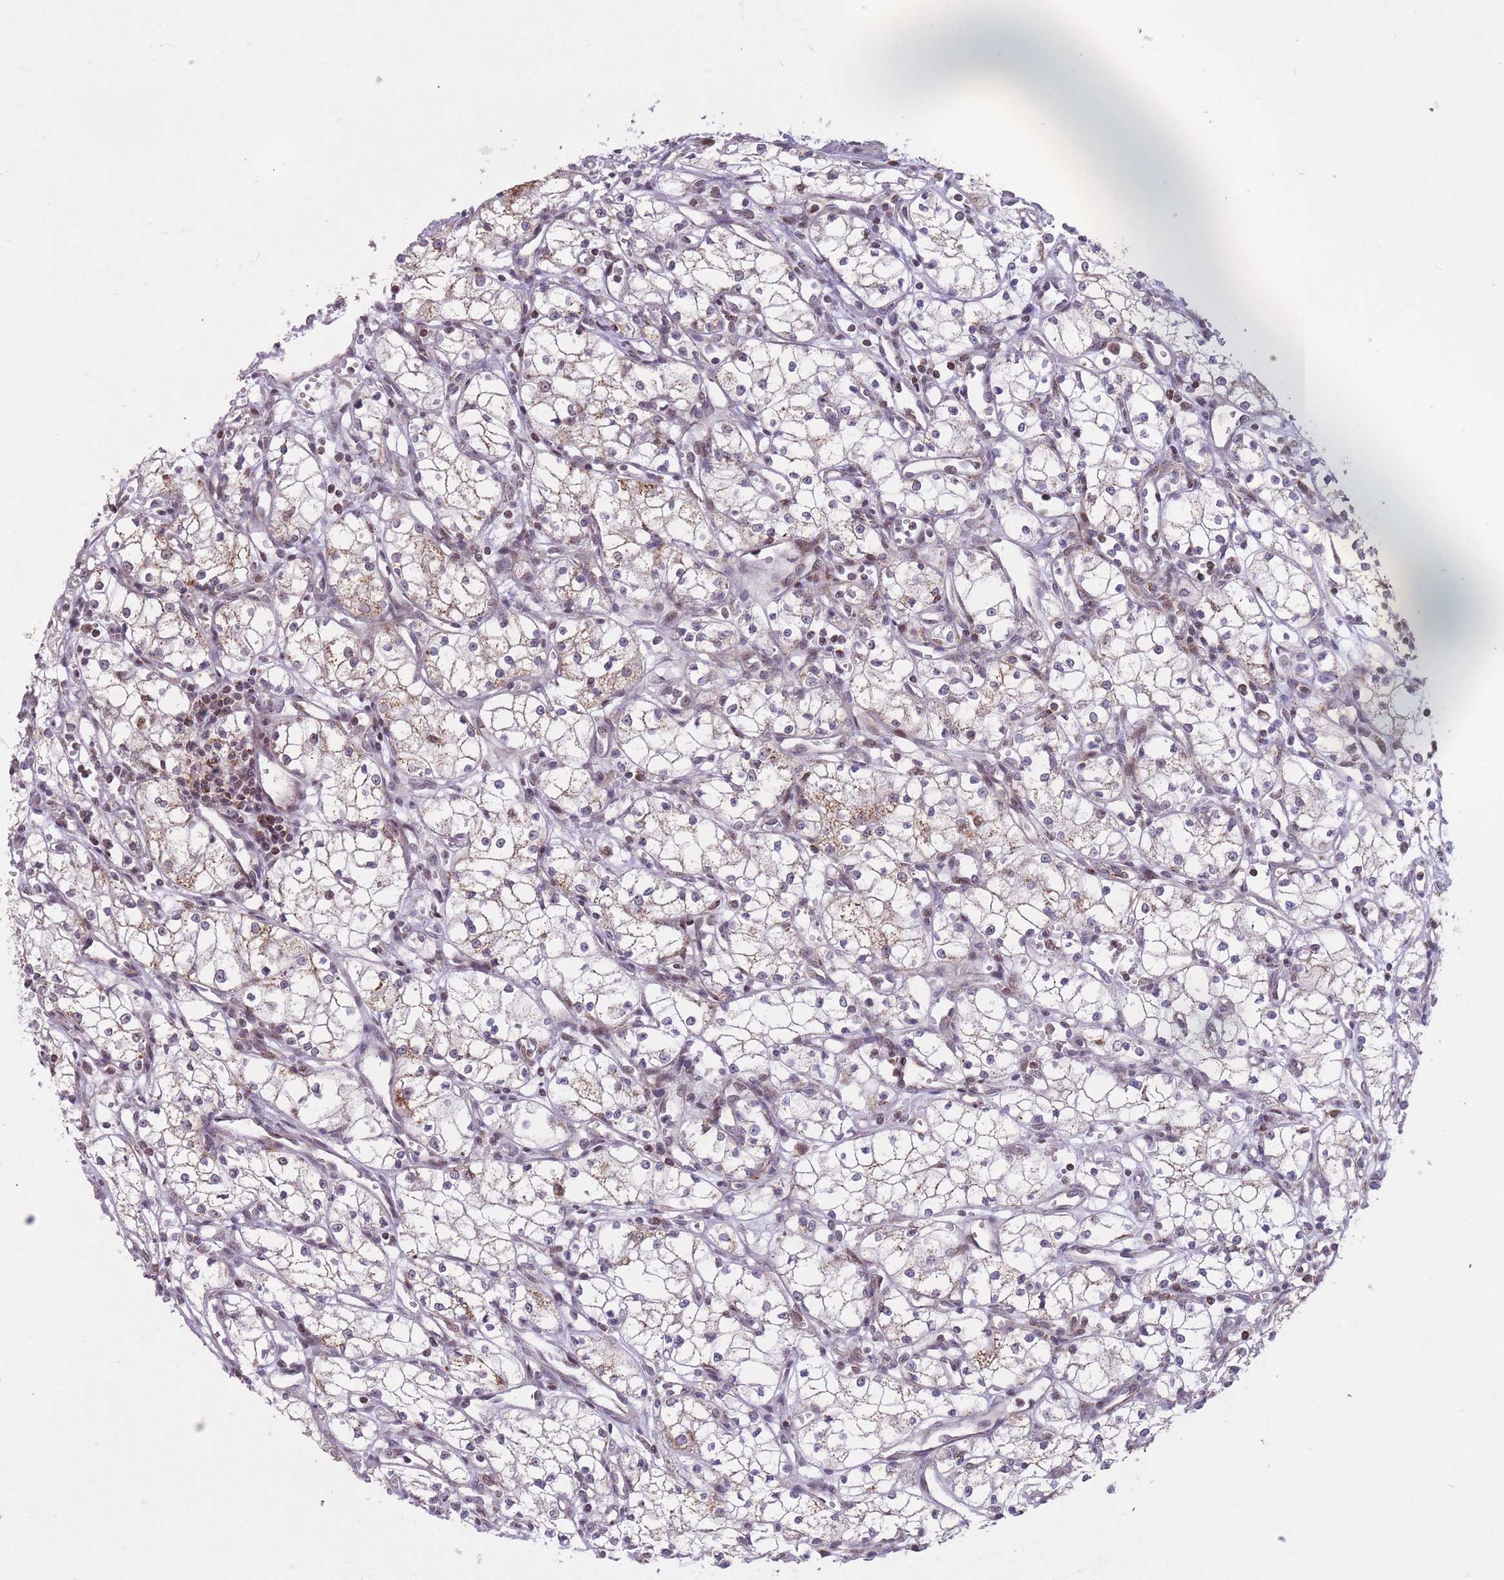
{"staining": {"intensity": "moderate", "quantity": "<25%", "location": "nuclear"}, "tissue": "renal cancer", "cell_type": "Tumor cells", "image_type": "cancer", "snomed": [{"axis": "morphology", "description": "Adenocarcinoma, NOS"}, {"axis": "topography", "description": "Kidney"}], "caption": "A low amount of moderate nuclear expression is seen in about <25% of tumor cells in adenocarcinoma (renal) tissue.", "gene": "DPYSL4", "patient": {"sex": "male", "age": 59}}